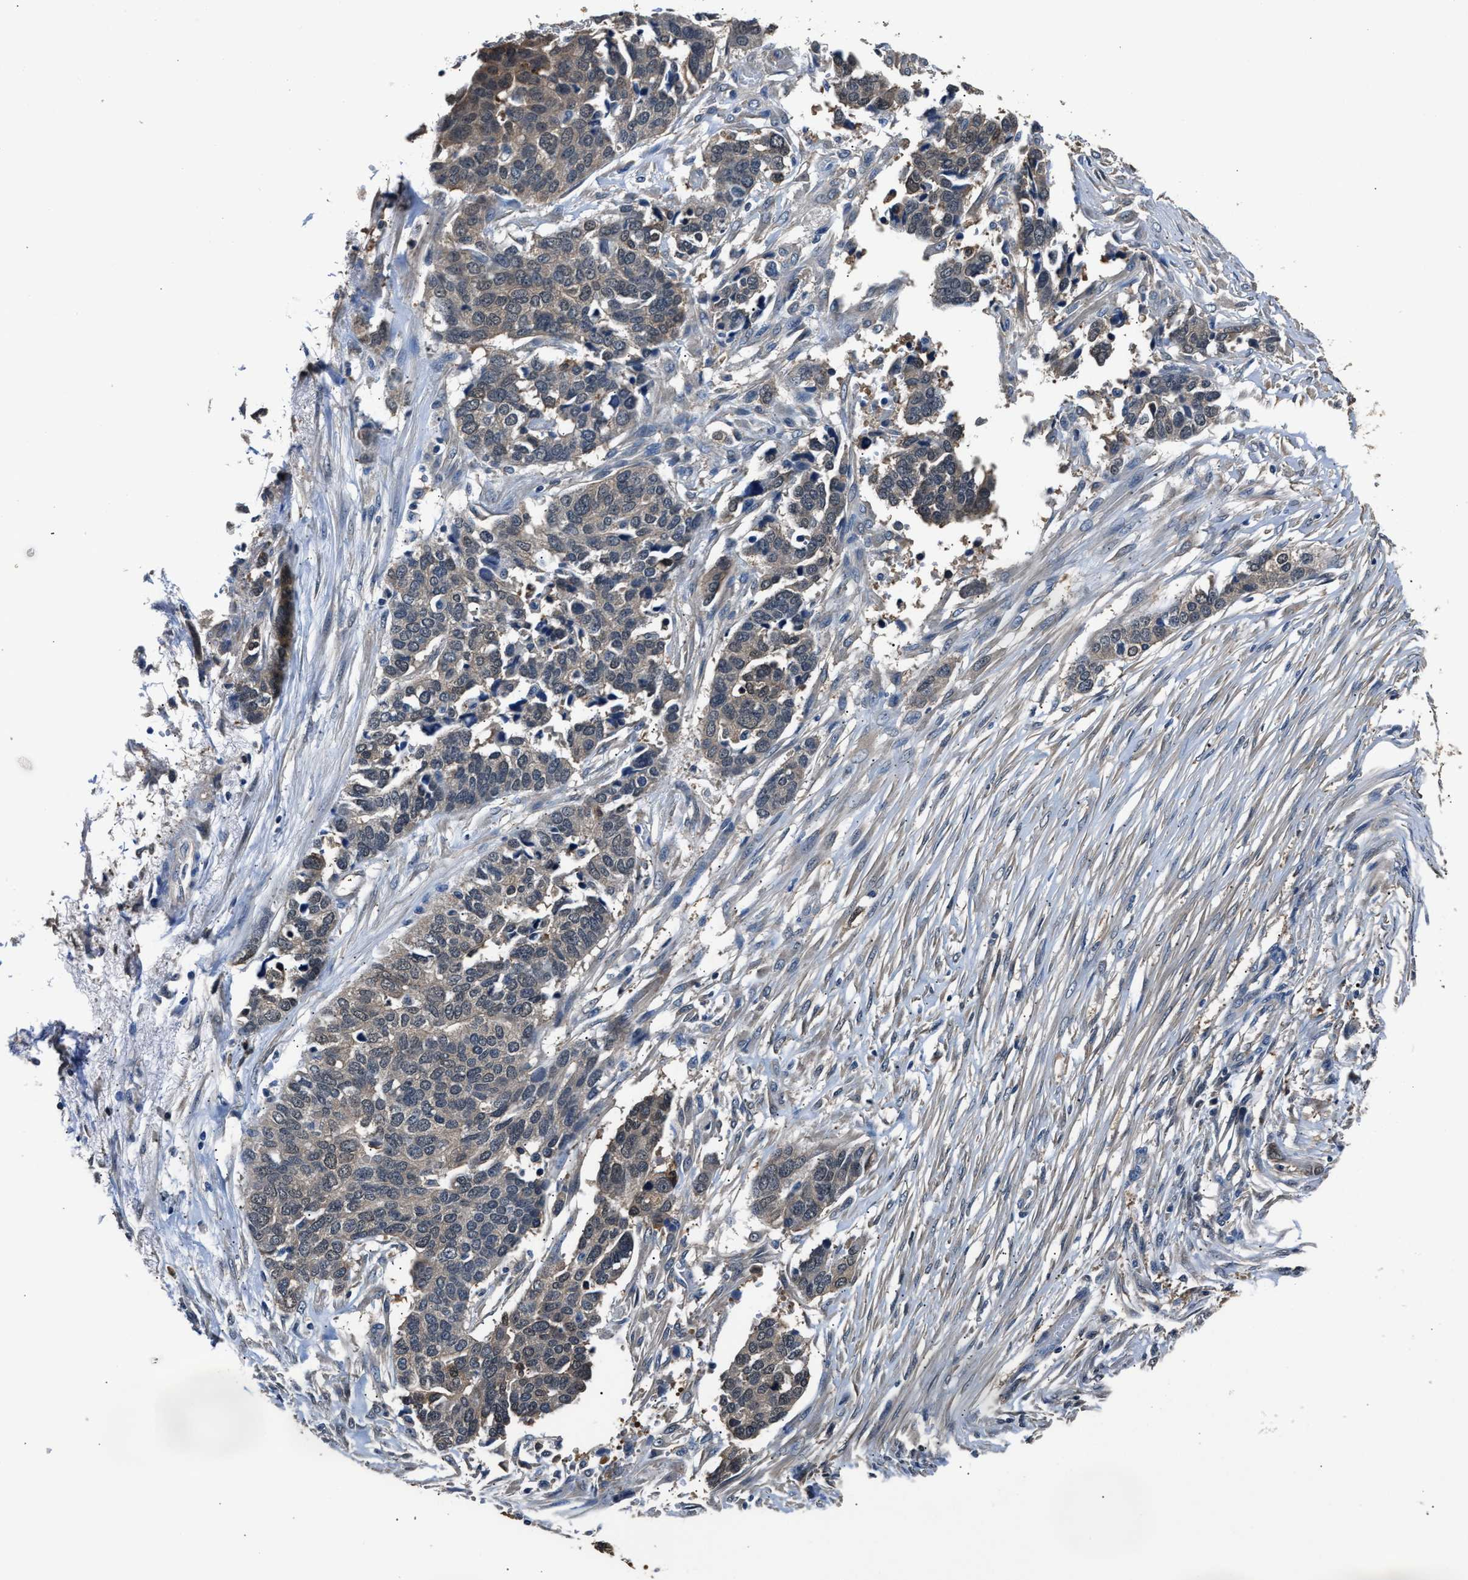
{"staining": {"intensity": "weak", "quantity": "25%-75%", "location": "cytoplasmic/membranous"}, "tissue": "ovarian cancer", "cell_type": "Tumor cells", "image_type": "cancer", "snomed": [{"axis": "morphology", "description": "Cystadenocarcinoma, serous, NOS"}, {"axis": "topography", "description": "Ovary"}], "caption": "Protein staining reveals weak cytoplasmic/membranous staining in approximately 25%-75% of tumor cells in ovarian cancer. The staining was performed using DAB to visualize the protein expression in brown, while the nuclei were stained in blue with hematoxylin (Magnification: 20x).", "gene": "GSTP1", "patient": {"sex": "female", "age": 44}}